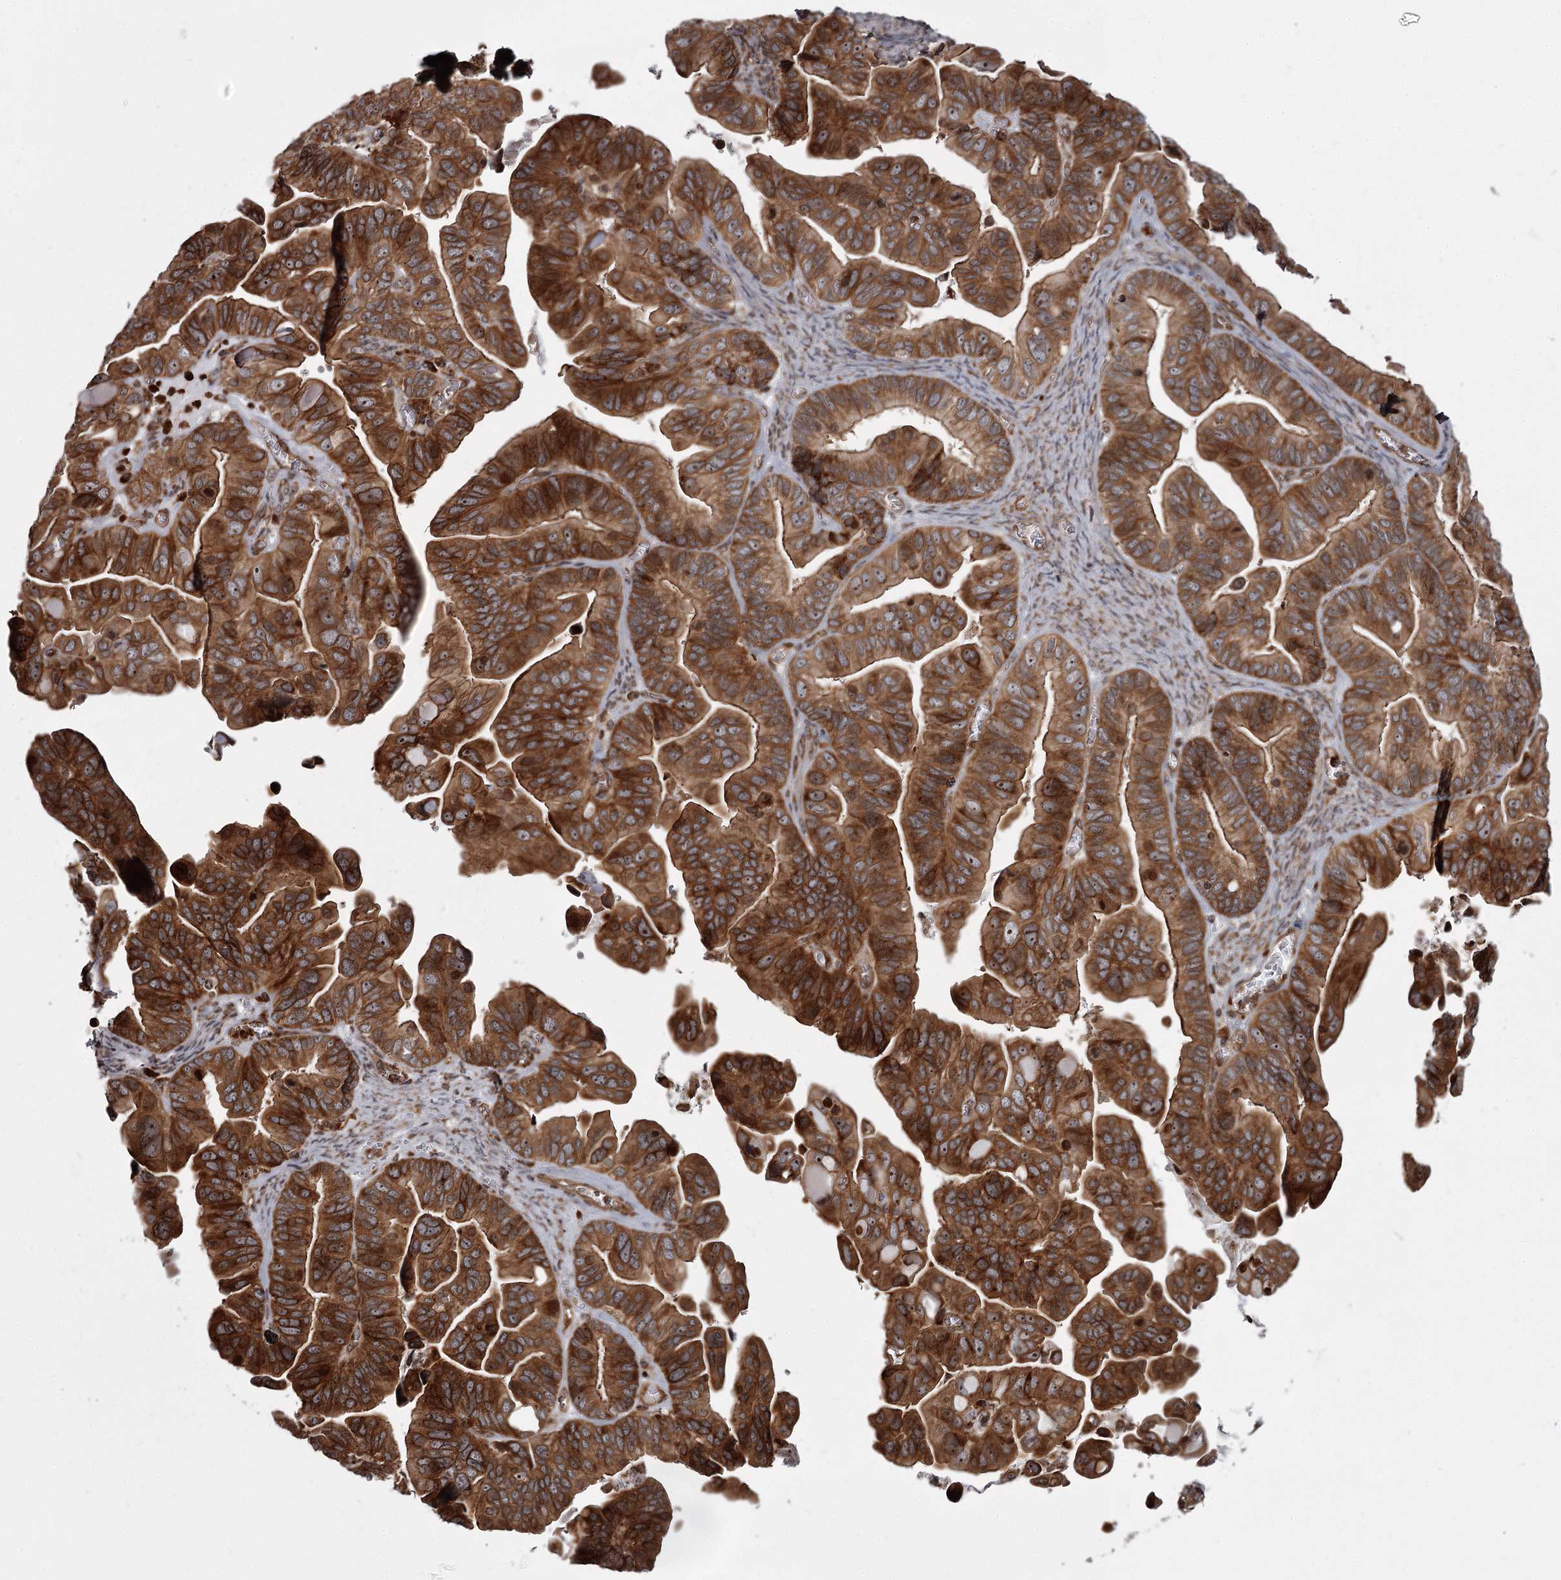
{"staining": {"intensity": "strong", "quantity": ">75%", "location": "cytoplasmic/membranous,nuclear"}, "tissue": "ovarian cancer", "cell_type": "Tumor cells", "image_type": "cancer", "snomed": [{"axis": "morphology", "description": "Cystadenocarcinoma, serous, NOS"}, {"axis": "topography", "description": "Ovary"}], "caption": "Tumor cells reveal high levels of strong cytoplasmic/membranous and nuclear staining in approximately >75% of cells in human serous cystadenocarcinoma (ovarian). The protein of interest is shown in brown color, while the nuclei are stained blue.", "gene": "THAP9", "patient": {"sex": "female", "age": 56}}